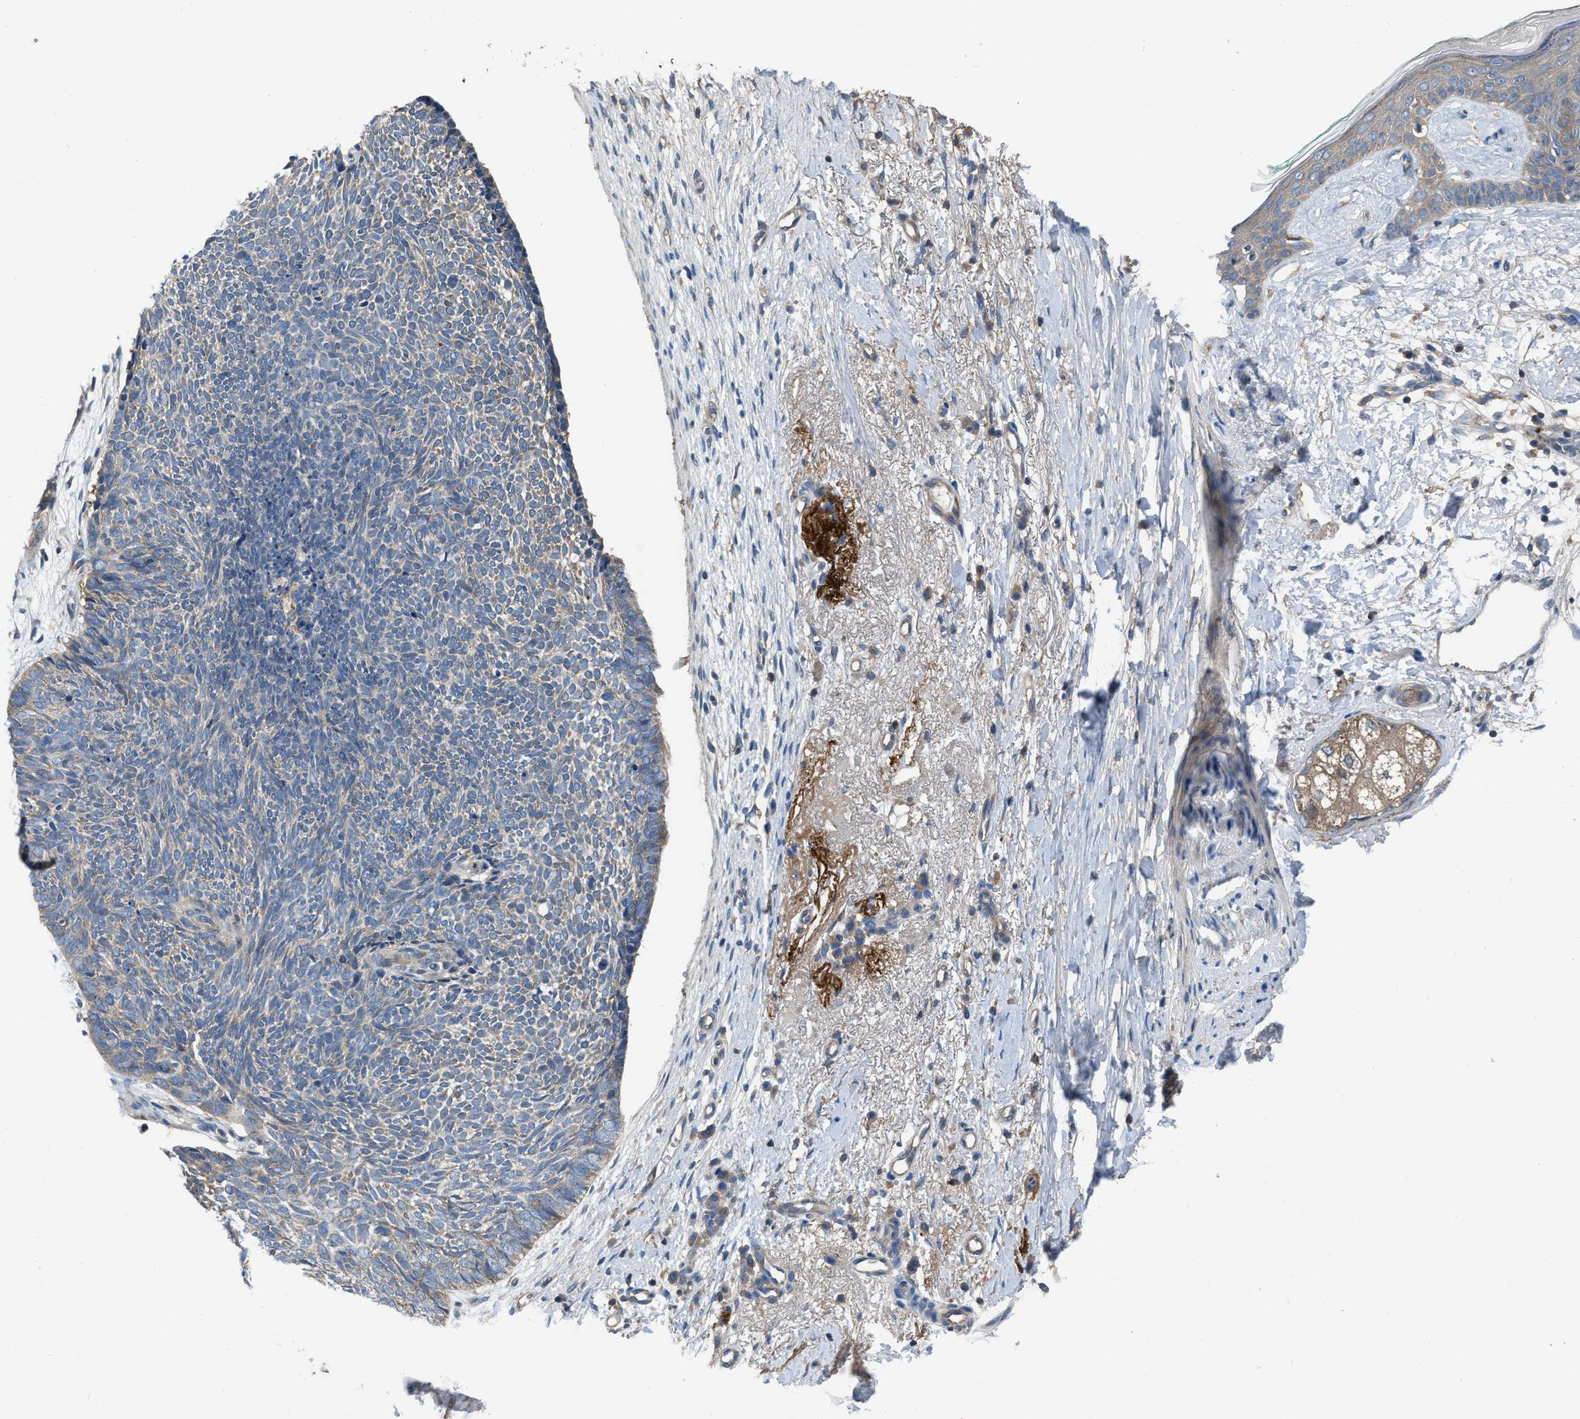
{"staining": {"intensity": "weak", "quantity": "25%-75%", "location": "cytoplasmic/membranous"}, "tissue": "skin cancer", "cell_type": "Tumor cells", "image_type": "cancer", "snomed": [{"axis": "morphology", "description": "Basal cell carcinoma"}, {"axis": "topography", "description": "Skin"}], "caption": "High-magnification brightfield microscopy of basal cell carcinoma (skin) stained with DAB (3,3'-diaminobenzidine) (brown) and counterstained with hematoxylin (blue). tumor cells exhibit weak cytoplasmic/membranous expression is identified in about25%-75% of cells.", "gene": "USP25", "patient": {"sex": "female", "age": 84}}